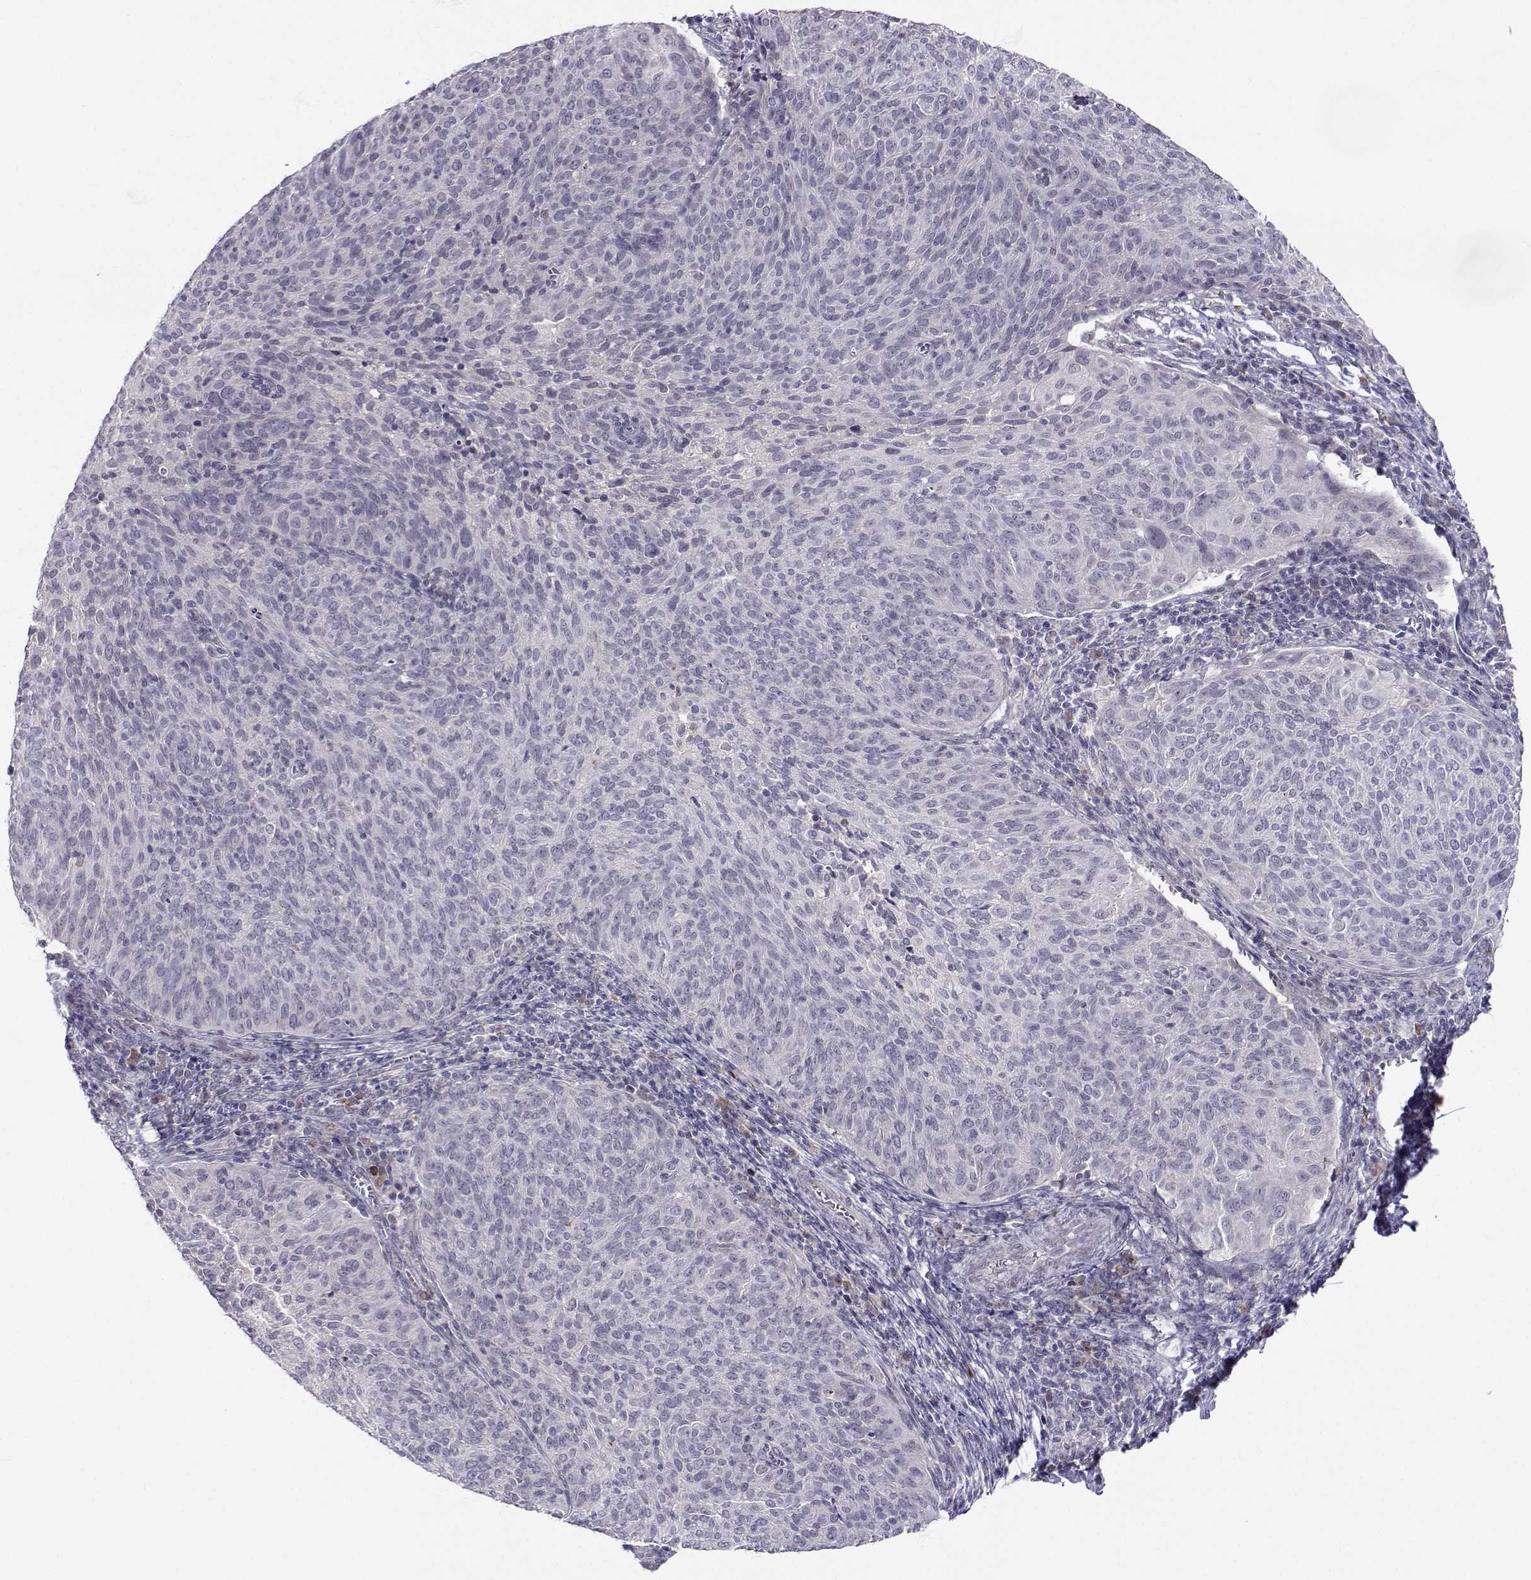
{"staining": {"intensity": "negative", "quantity": "none", "location": "none"}, "tissue": "cervical cancer", "cell_type": "Tumor cells", "image_type": "cancer", "snomed": [{"axis": "morphology", "description": "Squamous cell carcinoma, NOS"}, {"axis": "topography", "description": "Cervix"}], "caption": "This is an immunohistochemistry (IHC) image of cervical cancer (squamous cell carcinoma). There is no positivity in tumor cells.", "gene": "SLC6A3", "patient": {"sex": "female", "age": 39}}